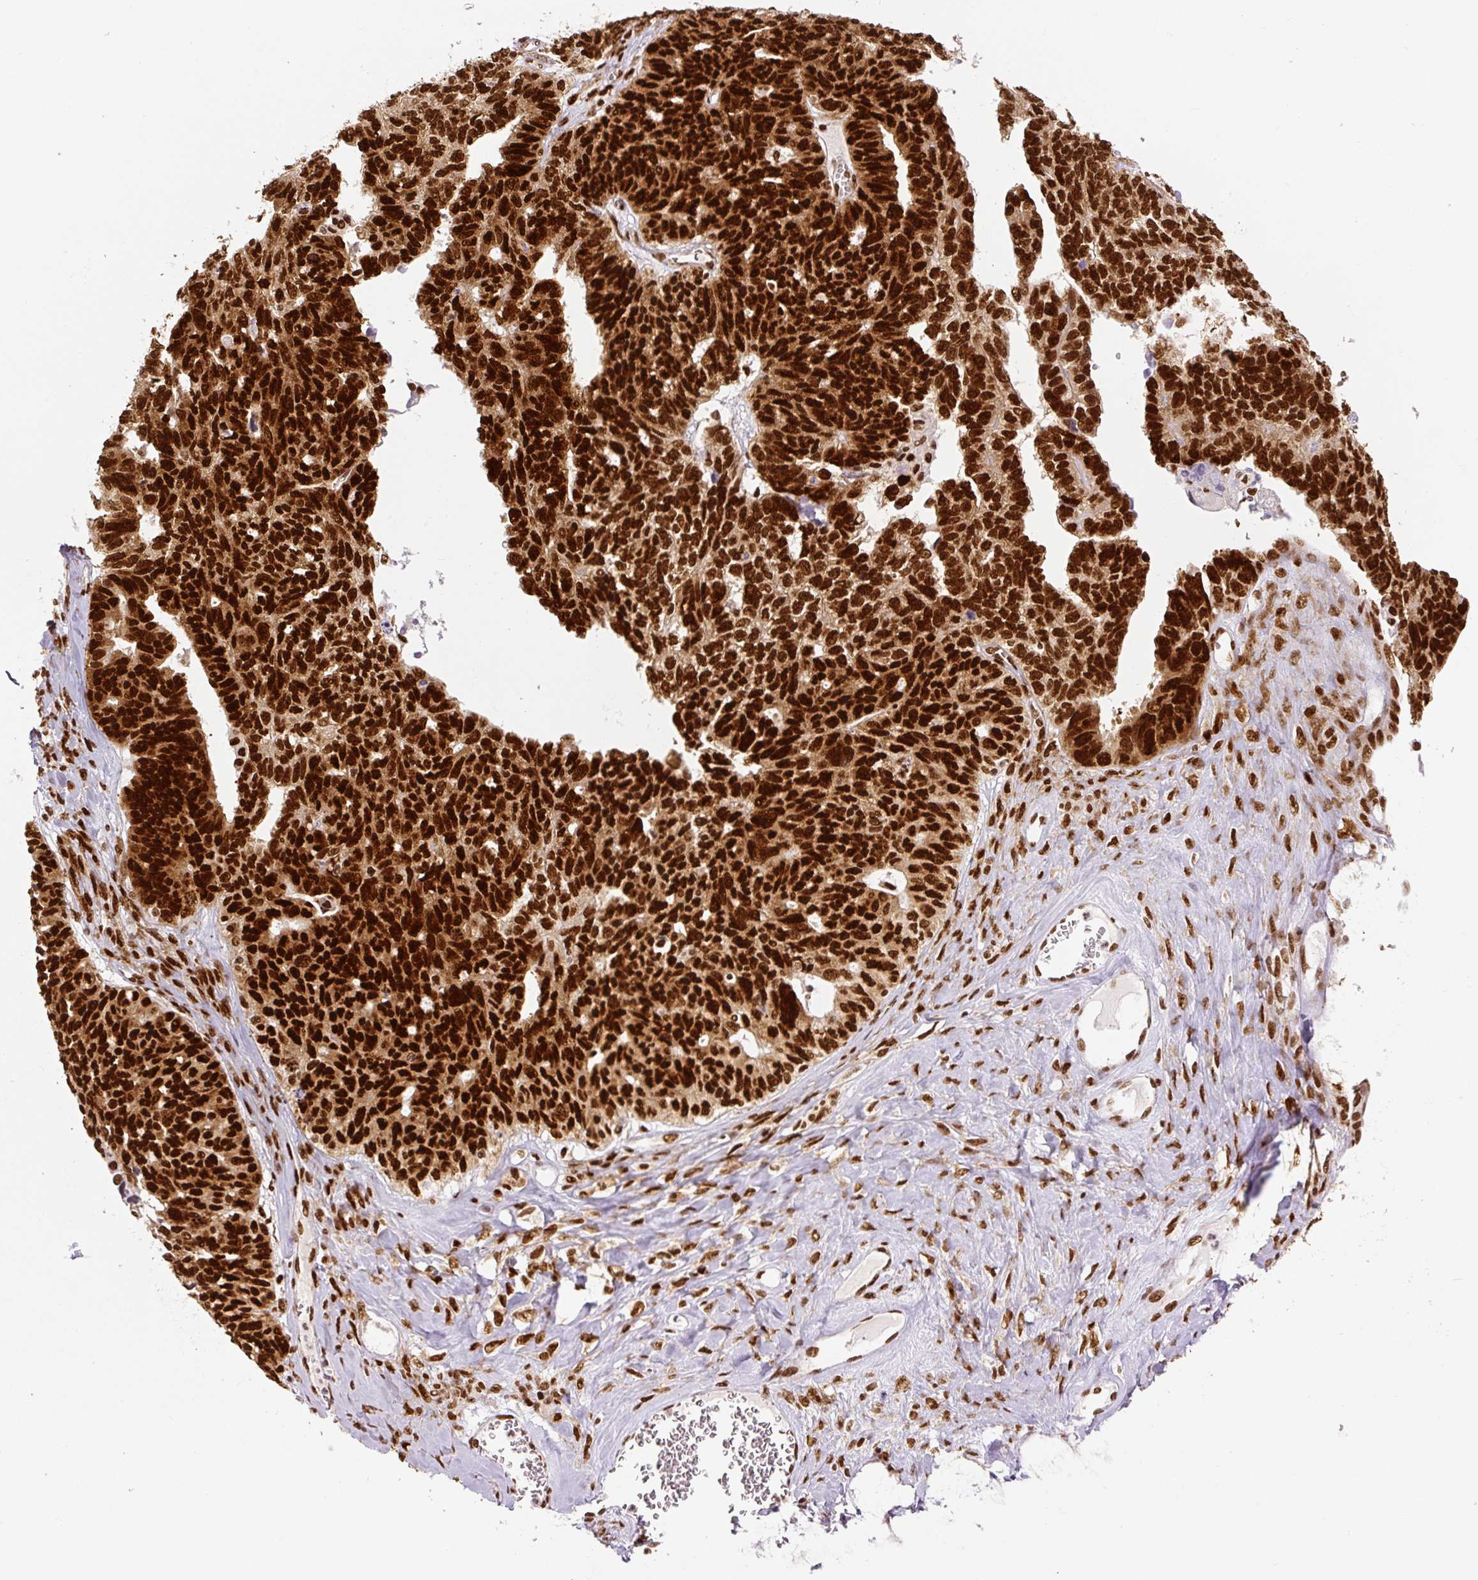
{"staining": {"intensity": "strong", "quantity": ">75%", "location": "nuclear"}, "tissue": "ovarian cancer", "cell_type": "Tumor cells", "image_type": "cancer", "snomed": [{"axis": "morphology", "description": "Cystadenocarcinoma, serous, NOS"}, {"axis": "topography", "description": "Ovary"}], "caption": "Immunohistochemistry (IHC) staining of ovarian cancer, which reveals high levels of strong nuclear staining in approximately >75% of tumor cells indicating strong nuclear protein positivity. The staining was performed using DAB (brown) for protein detection and nuclei were counterstained in hematoxylin (blue).", "gene": "FUS", "patient": {"sex": "female", "age": 79}}